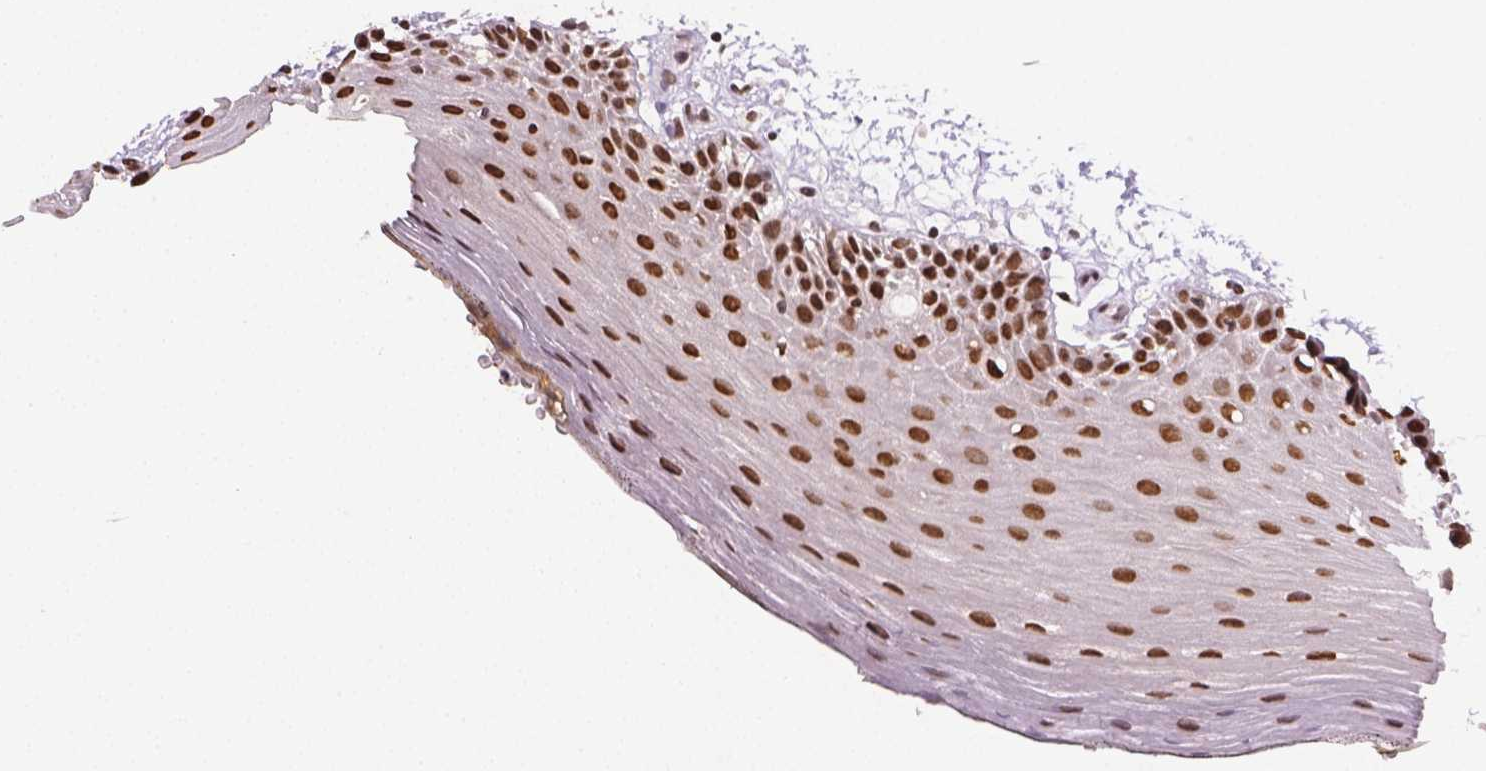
{"staining": {"intensity": "strong", "quantity": ">75%", "location": "nuclear"}, "tissue": "oral mucosa", "cell_type": "Squamous epithelial cells", "image_type": "normal", "snomed": [{"axis": "morphology", "description": "Normal tissue, NOS"}, {"axis": "morphology", "description": "Squamous cell carcinoma, NOS"}, {"axis": "topography", "description": "Oral tissue"}, {"axis": "topography", "description": "Head-Neck"}], "caption": "The histopathology image shows immunohistochemical staining of unremarkable oral mucosa. There is strong nuclear expression is identified in approximately >75% of squamous epithelial cells.", "gene": "FANCE", "patient": {"sex": "male", "age": 52}}